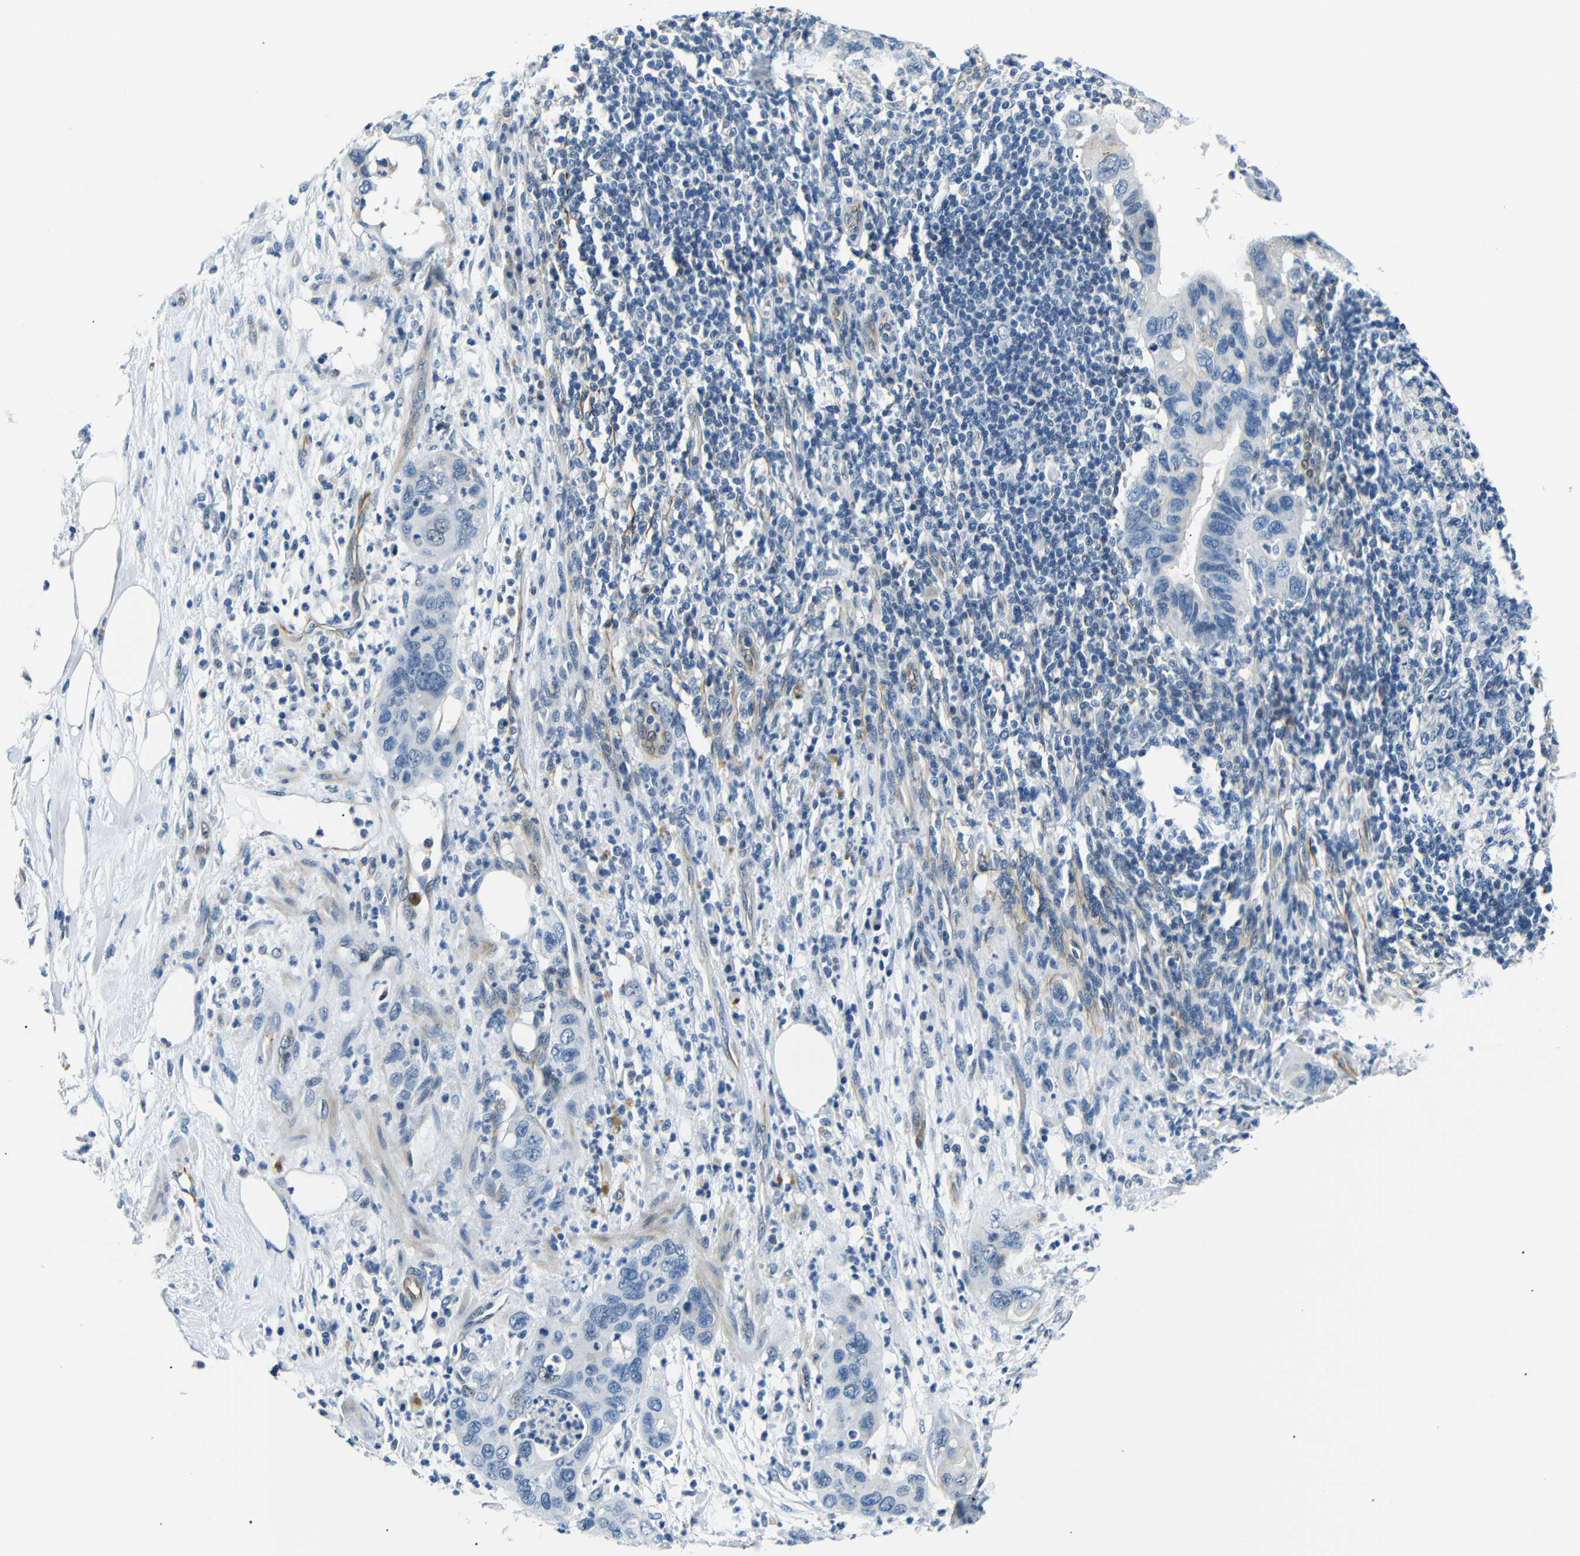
{"staining": {"intensity": "negative", "quantity": "none", "location": "none"}, "tissue": "pancreatic cancer", "cell_type": "Tumor cells", "image_type": "cancer", "snomed": [{"axis": "morphology", "description": "Adenocarcinoma, NOS"}, {"axis": "topography", "description": "Pancreas"}], "caption": "DAB (3,3'-diaminobenzidine) immunohistochemical staining of adenocarcinoma (pancreatic) shows no significant positivity in tumor cells.", "gene": "TAFA1", "patient": {"sex": "female", "age": 71}}